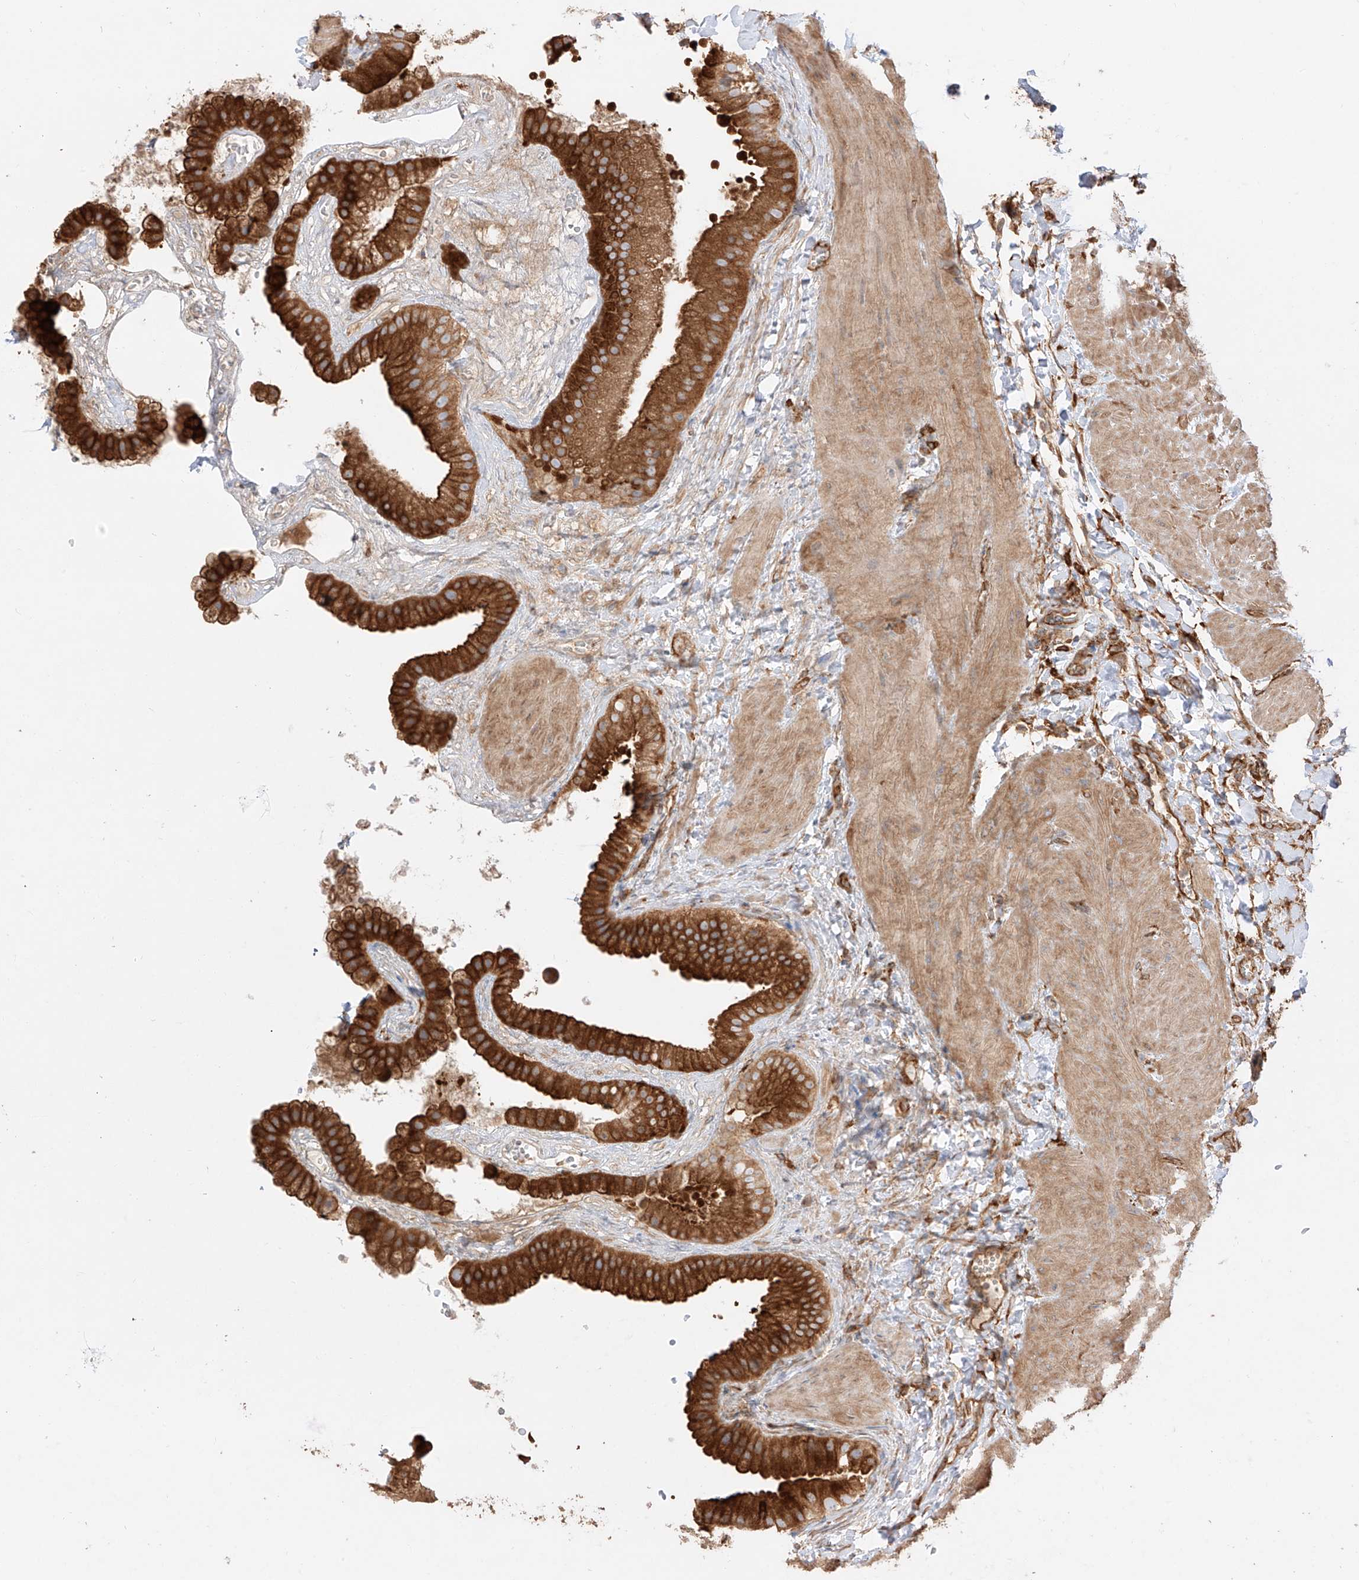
{"staining": {"intensity": "strong", "quantity": ">75%", "location": "cytoplasmic/membranous"}, "tissue": "gallbladder", "cell_type": "Glandular cells", "image_type": "normal", "snomed": [{"axis": "morphology", "description": "Normal tissue, NOS"}, {"axis": "topography", "description": "Gallbladder"}], "caption": "Gallbladder stained with immunohistochemistry displays strong cytoplasmic/membranous staining in about >75% of glandular cells.", "gene": "SNX9", "patient": {"sex": "male", "age": 55}}